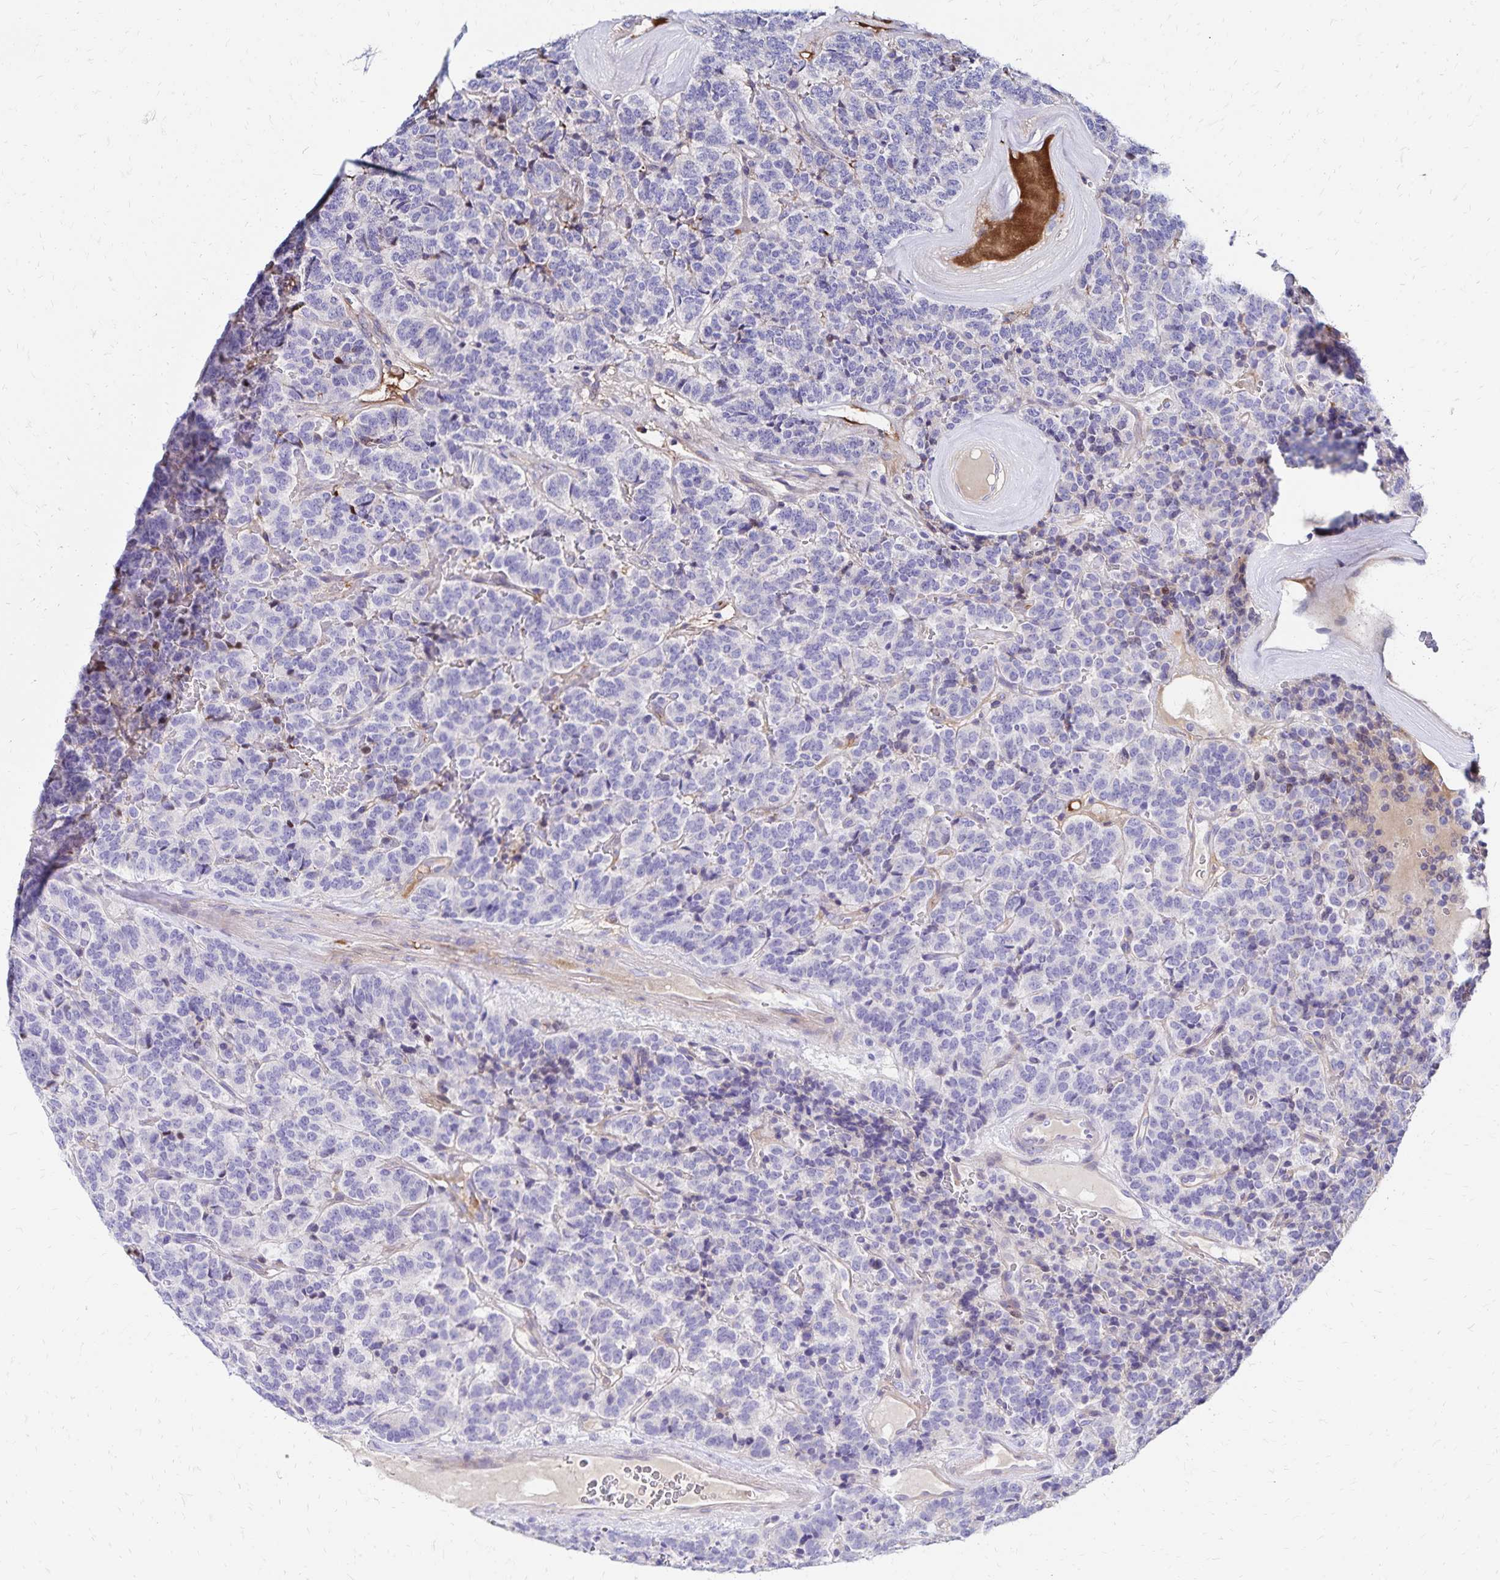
{"staining": {"intensity": "negative", "quantity": "none", "location": "none"}, "tissue": "carcinoid", "cell_type": "Tumor cells", "image_type": "cancer", "snomed": [{"axis": "morphology", "description": "Carcinoid, malignant, NOS"}, {"axis": "topography", "description": "Pancreas"}], "caption": "There is no significant positivity in tumor cells of carcinoid (malignant).", "gene": "NECAP1", "patient": {"sex": "male", "age": 36}}